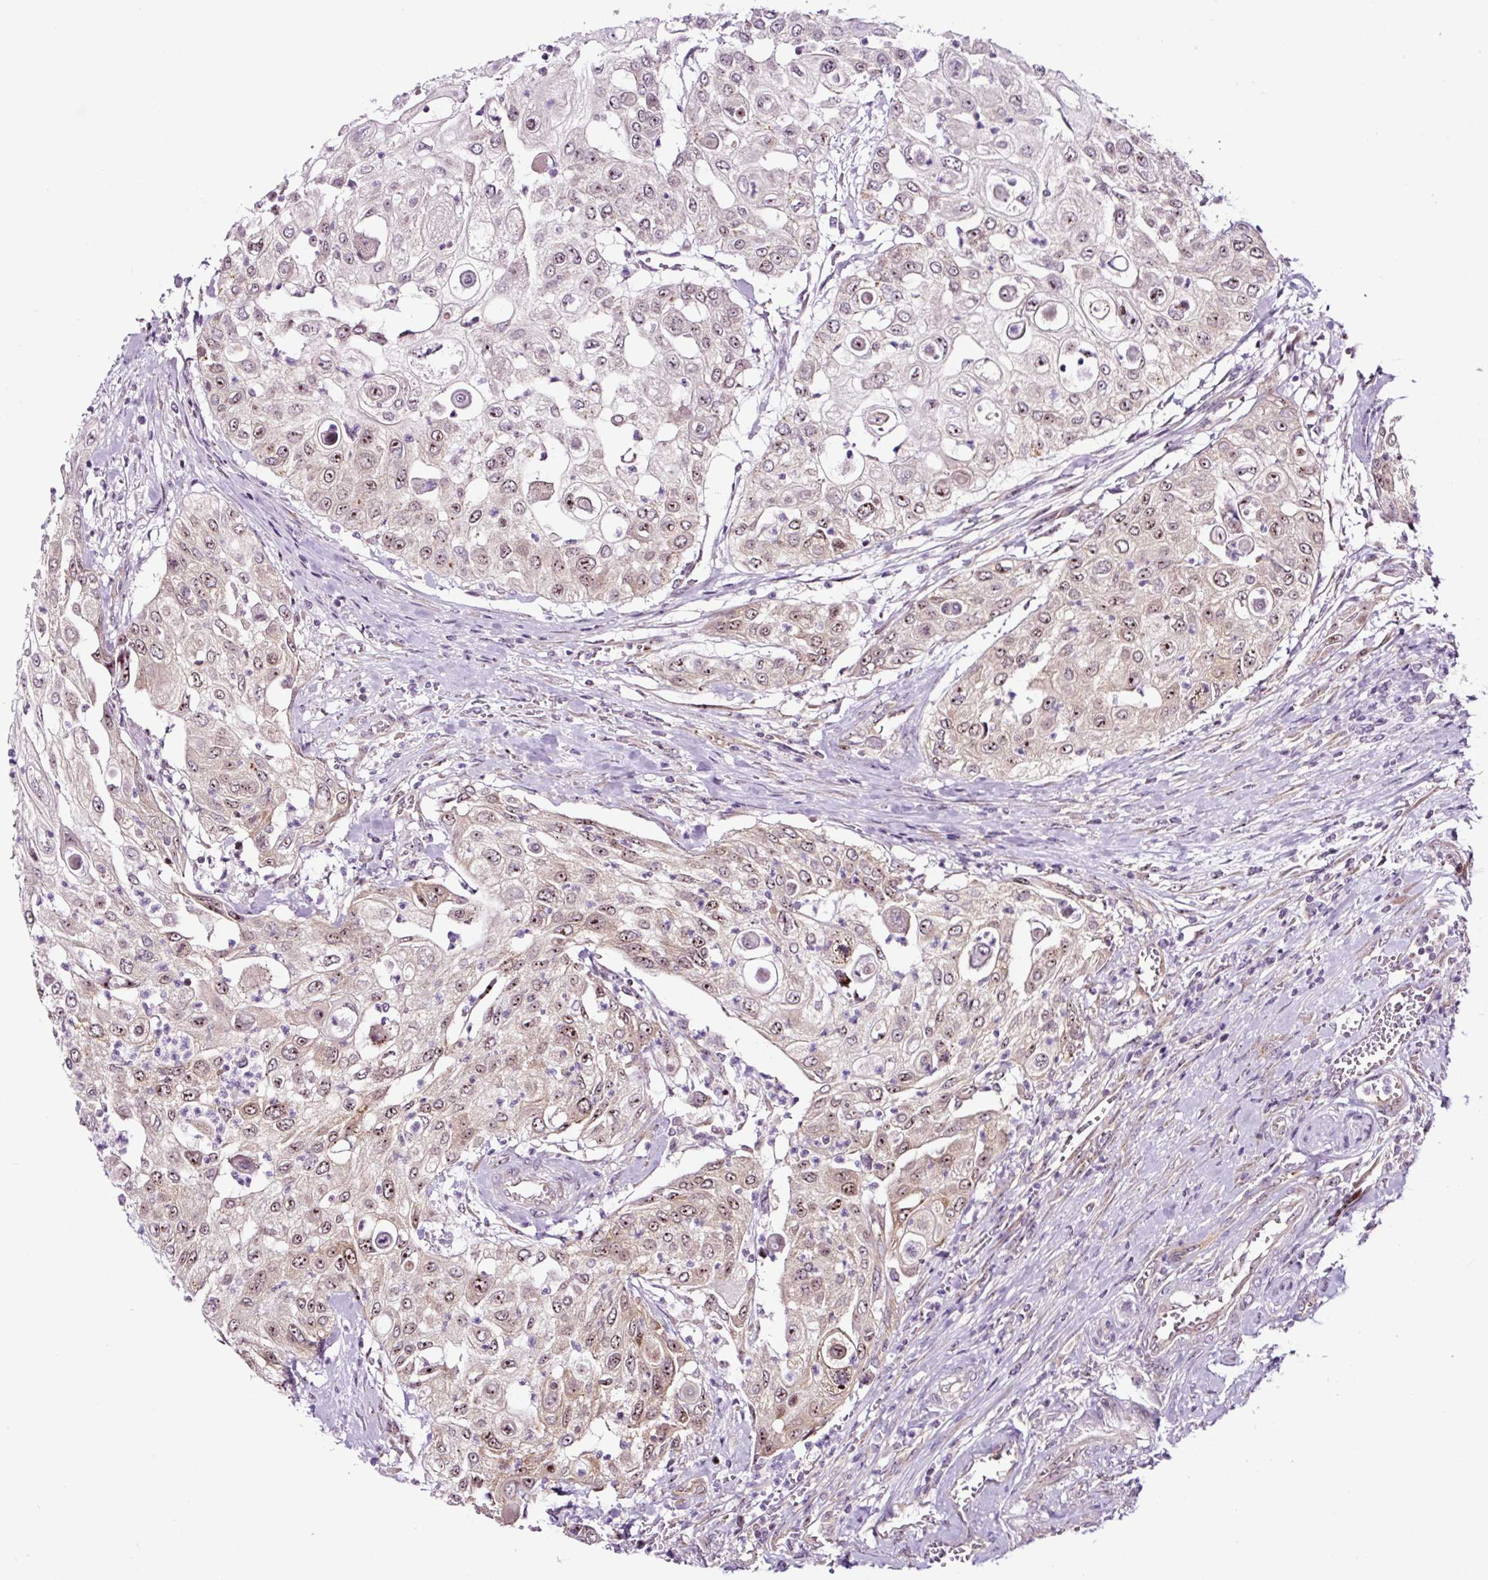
{"staining": {"intensity": "weak", "quantity": "25%-75%", "location": "nuclear"}, "tissue": "urothelial cancer", "cell_type": "Tumor cells", "image_type": "cancer", "snomed": [{"axis": "morphology", "description": "Urothelial carcinoma, High grade"}, {"axis": "topography", "description": "Urinary bladder"}], "caption": "Weak nuclear staining is appreciated in about 25%-75% of tumor cells in urothelial carcinoma (high-grade).", "gene": "NOM1", "patient": {"sex": "female", "age": 79}}